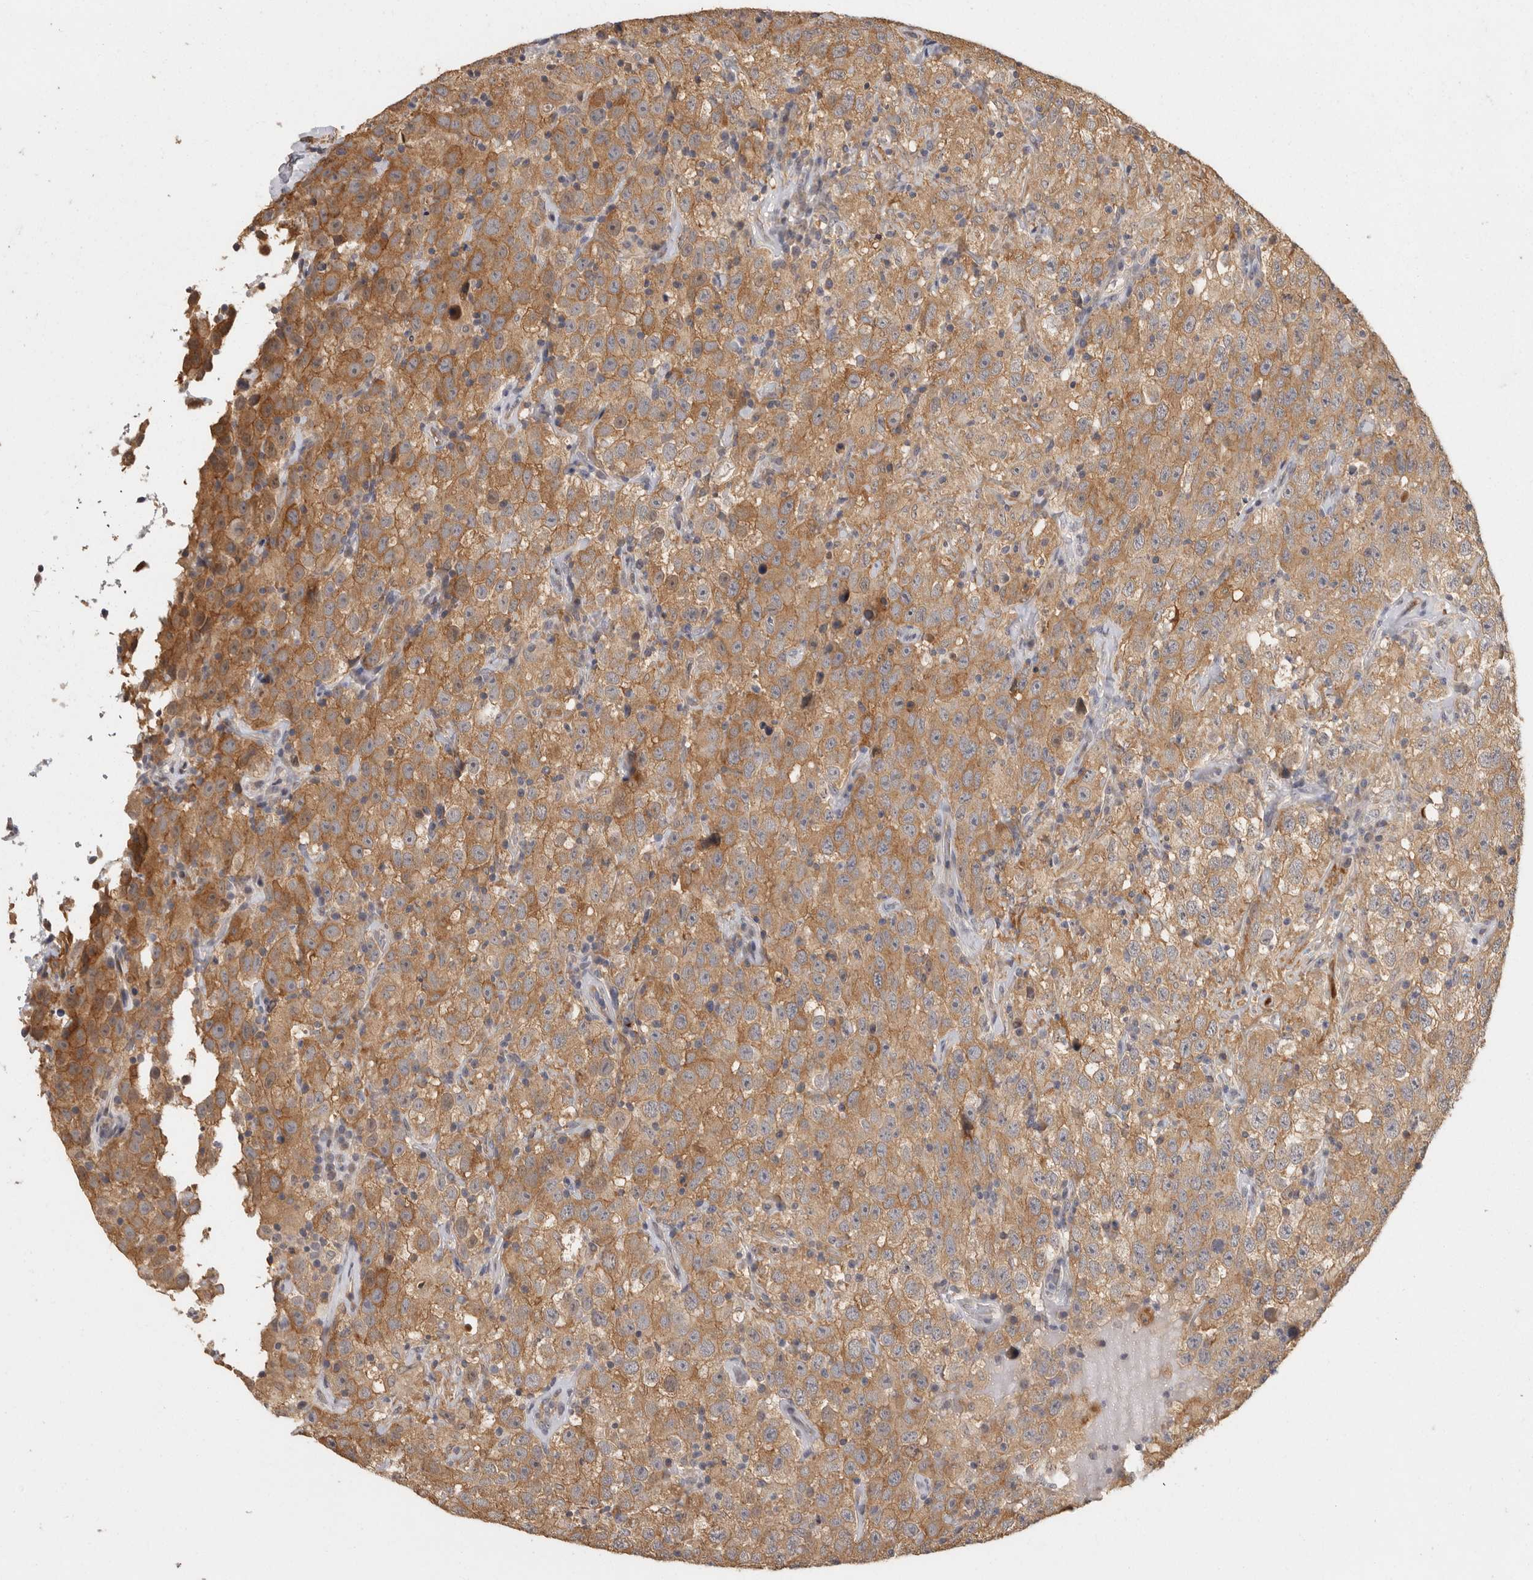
{"staining": {"intensity": "moderate", "quantity": ">75%", "location": "cytoplasmic/membranous"}, "tissue": "testis cancer", "cell_type": "Tumor cells", "image_type": "cancer", "snomed": [{"axis": "morphology", "description": "Seminoma, NOS"}, {"axis": "topography", "description": "Testis"}], "caption": "Testis seminoma stained with DAB immunohistochemistry reveals medium levels of moderate cytoplasmic/membranous staining in approximately >75% of tumor cells.", "gene": "BAIAP2", "patient": {"sex": "male", "age": 41}}